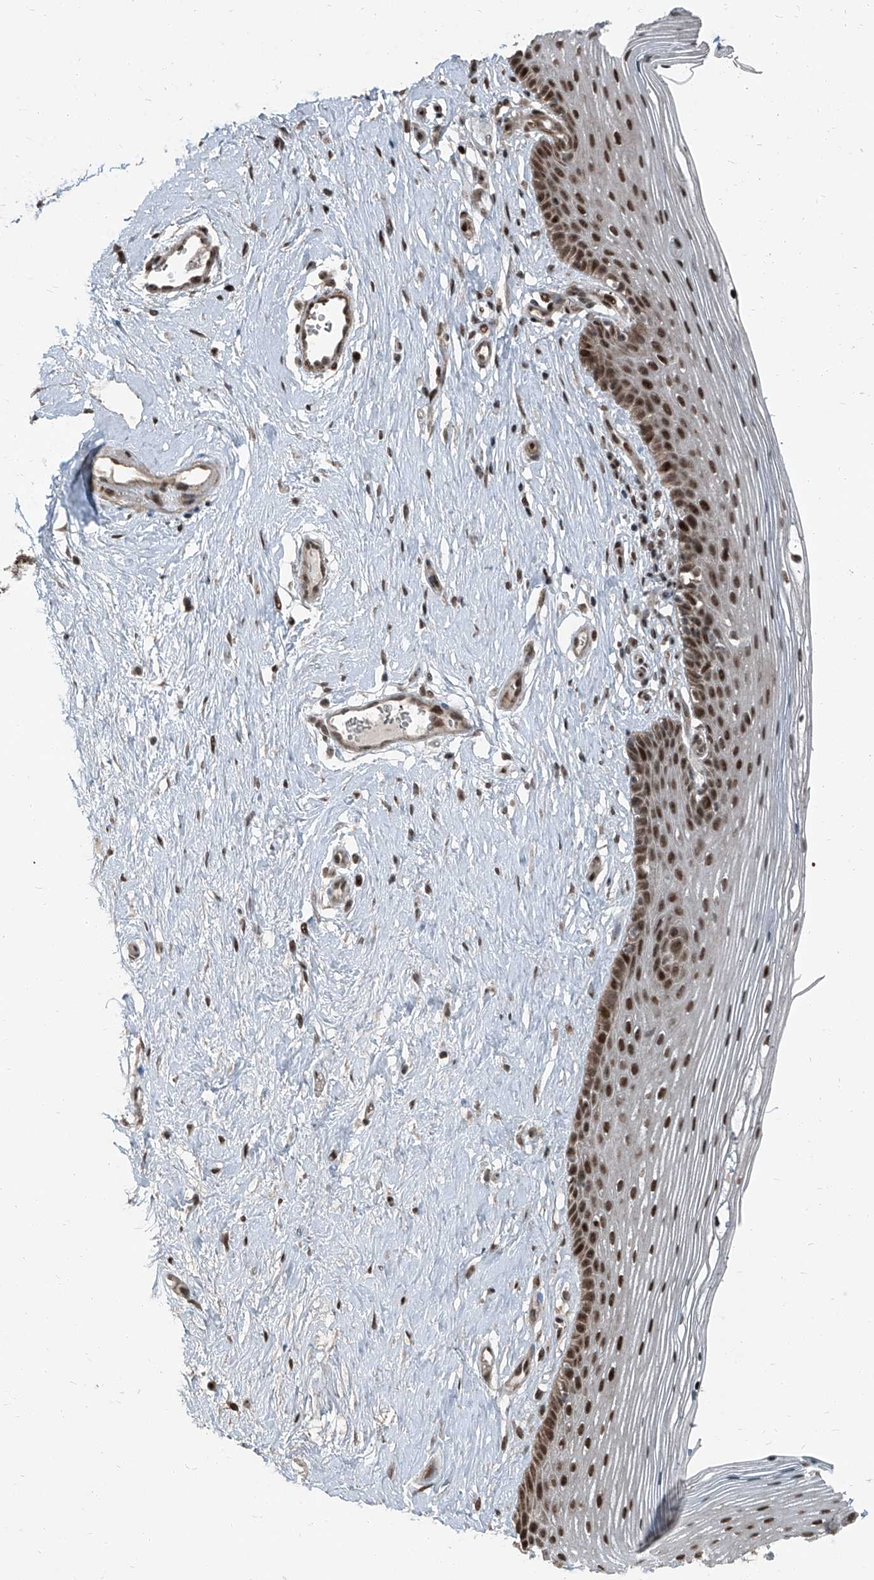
{"staining": {"intensity": "strong", "quantity": ">75%", "location": "nuclear"}, "tissue": "vagina", "cell_type": "Squamous epithelial cells", "image_type": "normal", "snomed": [{"axis": "morphology", "description": "Normal tissue, NOS"}, {"axis": "topography", "description": "Vagina"}], "caption": "Brown immunohistochemical staining in unremarkable vagina demonstrates strong nuclear staining in about >75% of squamous epithelial cells.", "gene": "ZNF570", "patient": {"sex": "female", "age": 46}}